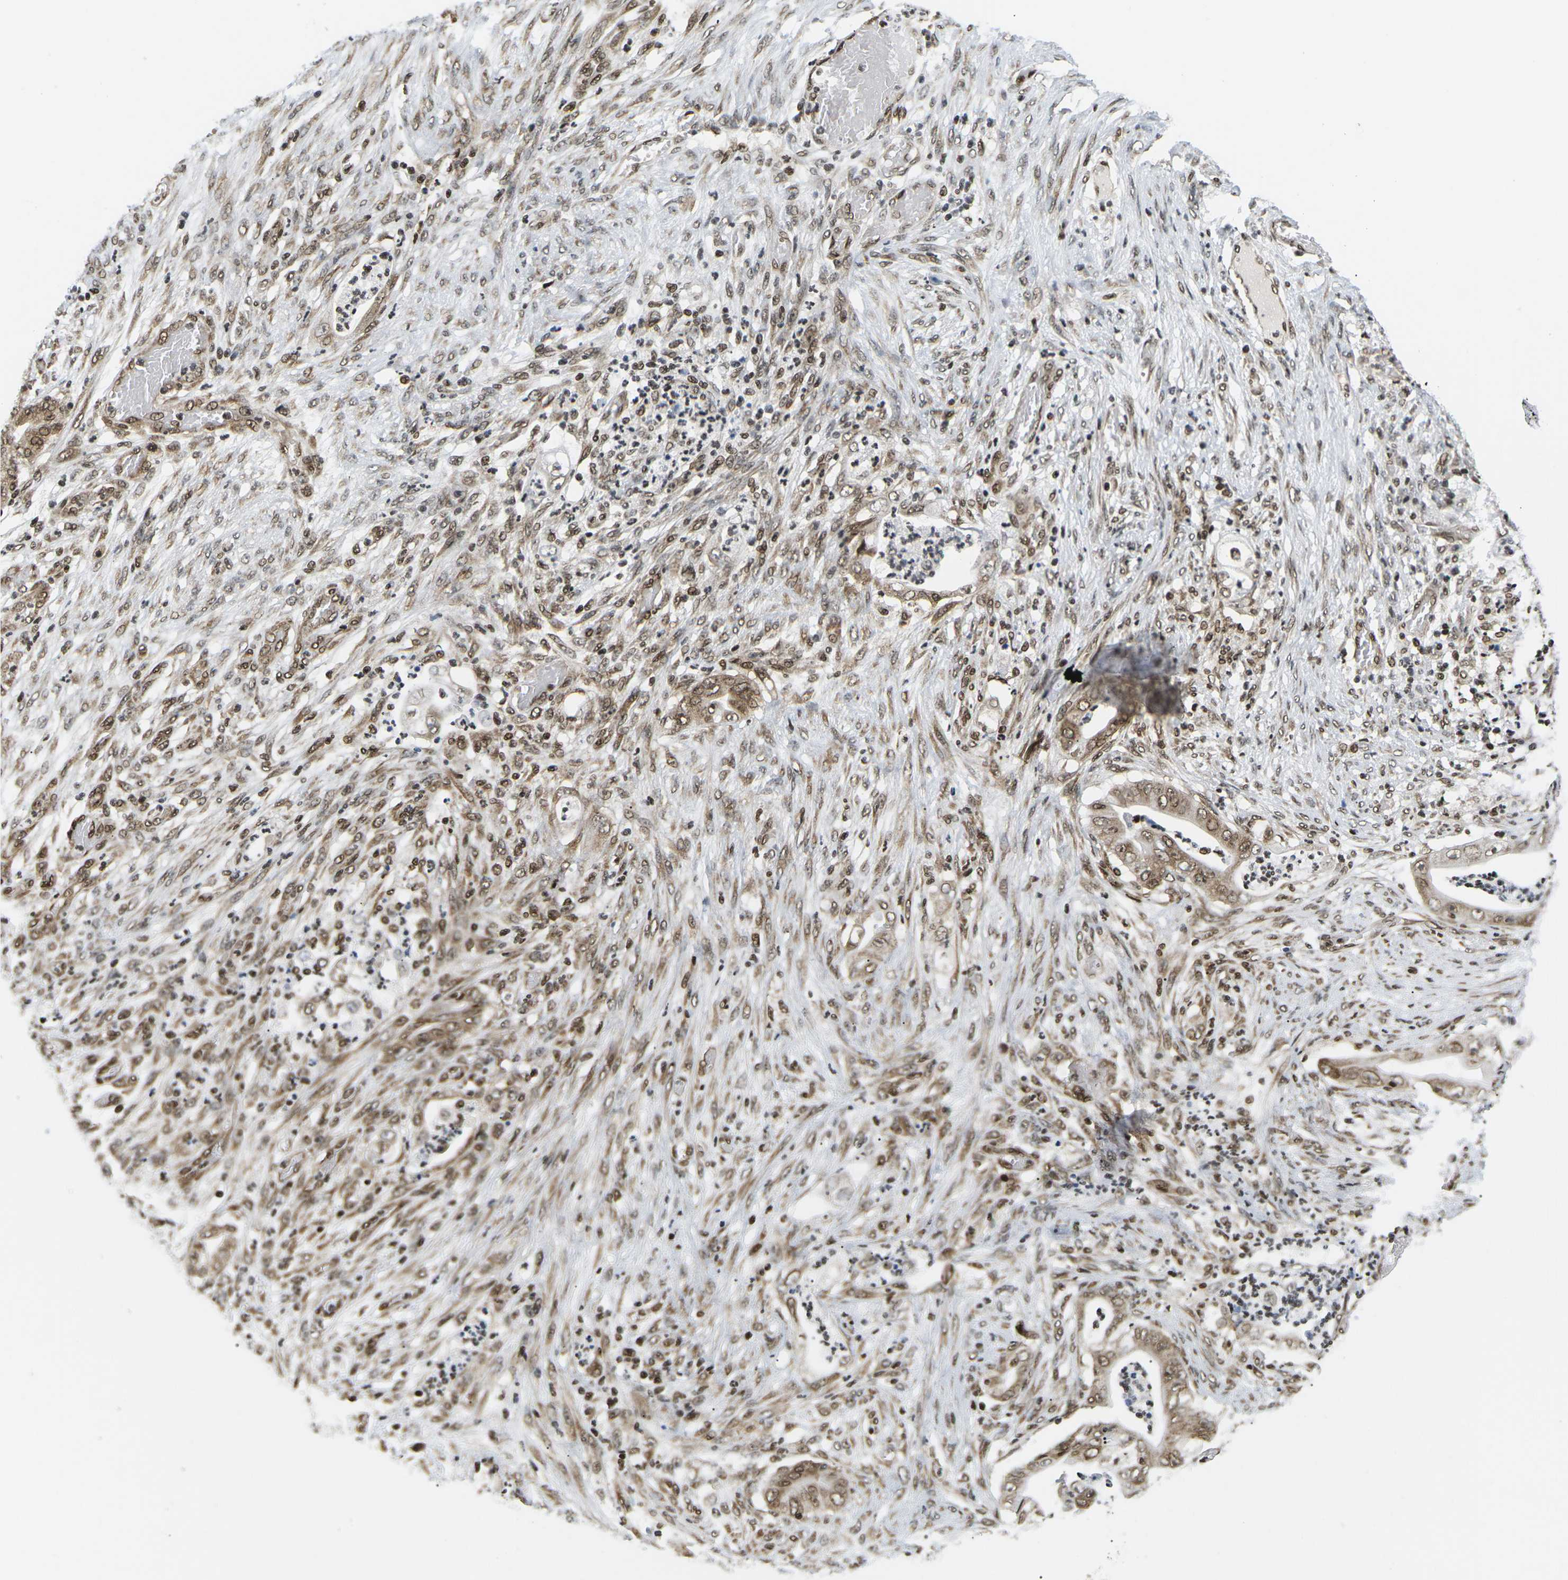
{"staining": {"intensity": "moderate", "quantity": ">75%", "location": "cytoplasmic/membranous,nuclear"}, "tissue": "stomach cancer", "cell_type": "Tumor cells", "image_type": "cancer", "snomed": [{"axis": "morphology", "description": "Adenocarcinoma, NOS"}, {"axis": "topography", "description": "Stomach"}], "caption": "High-magnification brightfield microscopy of stomach cancer stained with DAB (3,3'-diaminobenzidine) (brown) and counterstained with hematoxylin (blue). tumor cells exhibit moderate cytoplasmic/membranous and nuclear staining is seen in approximately>75% of cells.", "gene": "CELF1", "patient": {"sex": "female", "age": 73}}